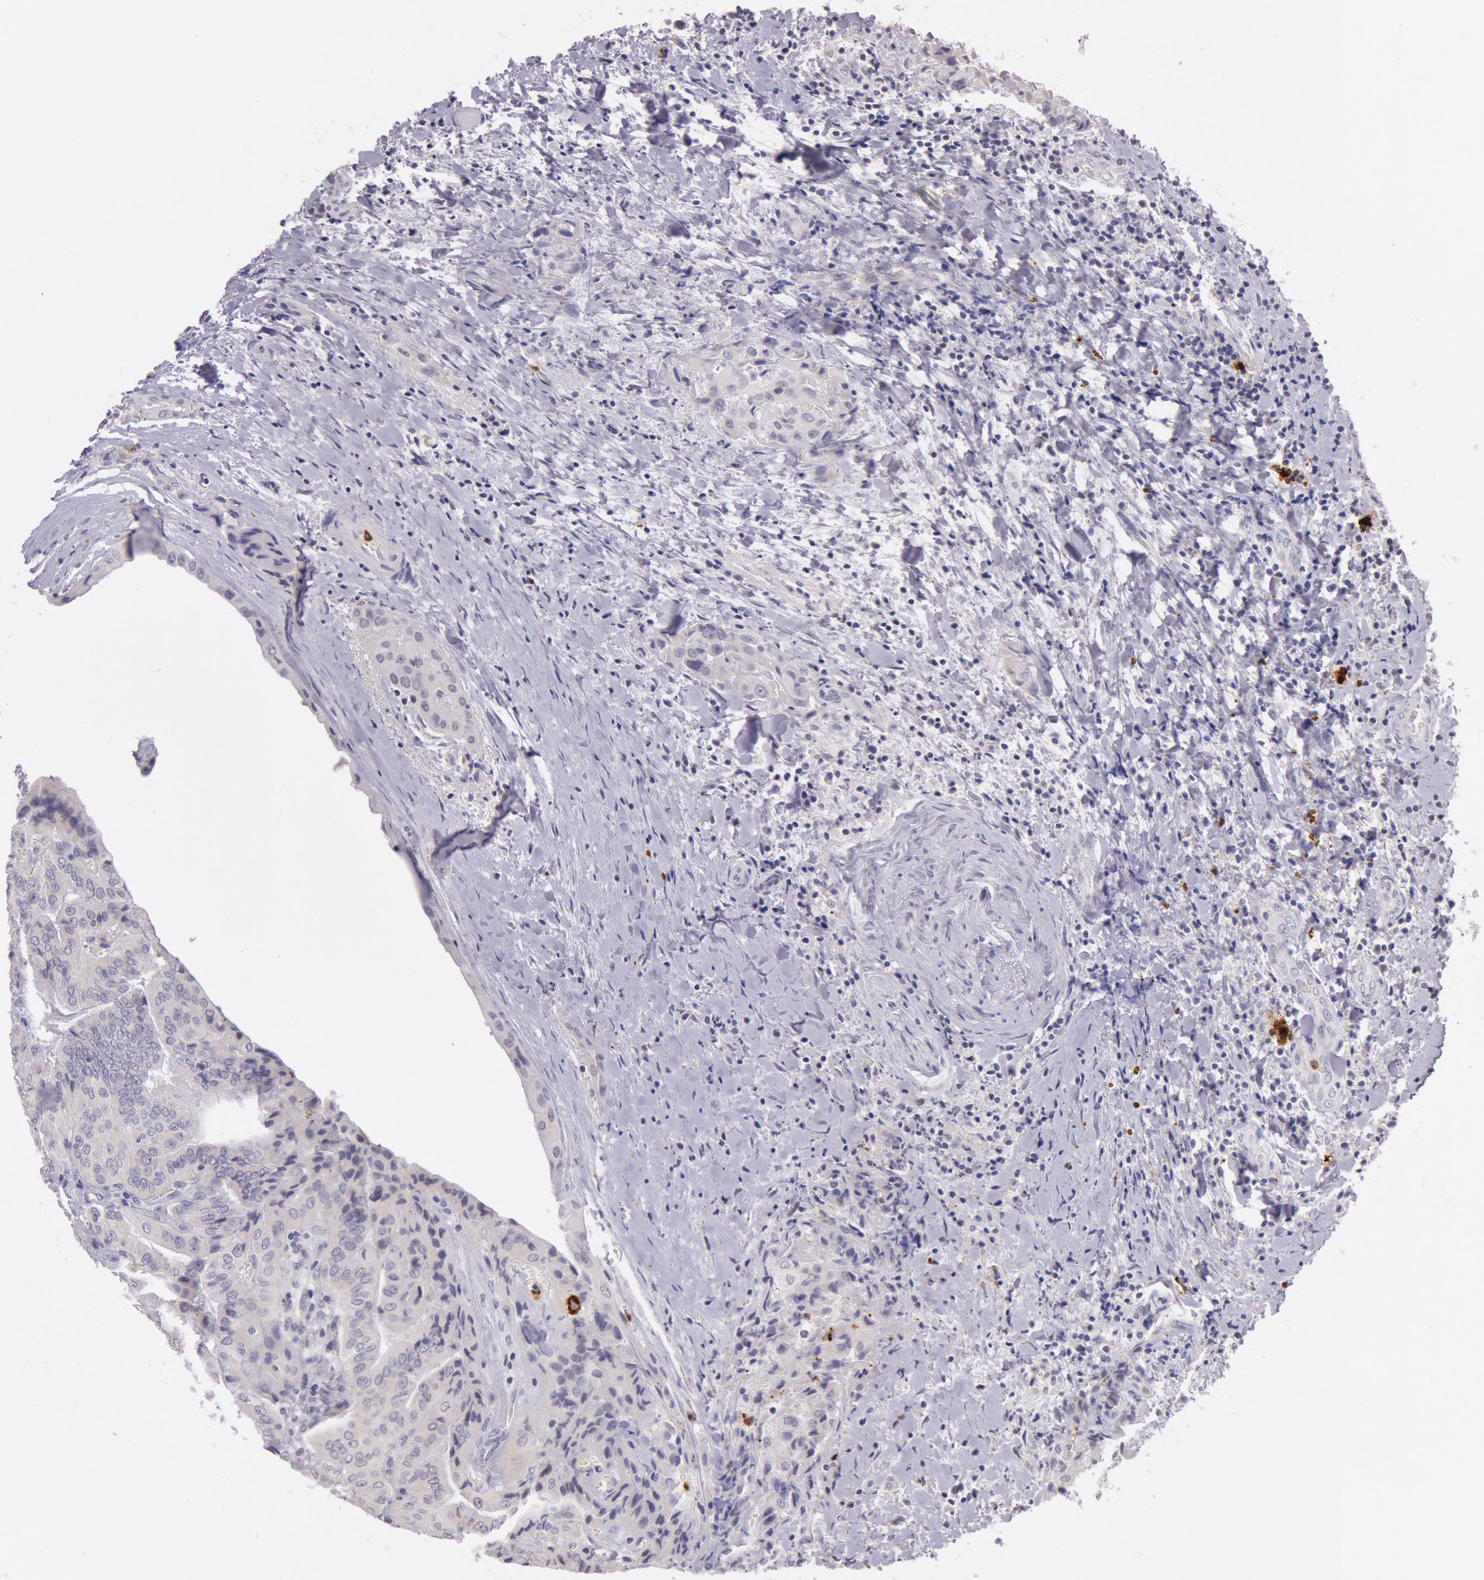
{"staining": {"intensity": "negative", "quantity": "none", "location": "none"}, "tissue": "thyroid cancer", "cell_type": "Tumor cells", "image_type": "cancer", "snomed": [{"axis": "morphology", "description": "Papillary adenocarcinoma, NOS"}, {"axis": "topography", "description": "Thyroid gland"}], "caption": "Image shows no significant protein staining in tumor cells of thyroid papillary adenocarcinoma. (Brightfield microscopy of DAB (3,3'-diaminobenzidine) IHC at high magnification).", "gene": "KDM6A", "patient": {"sex": "female", "age": 71}}